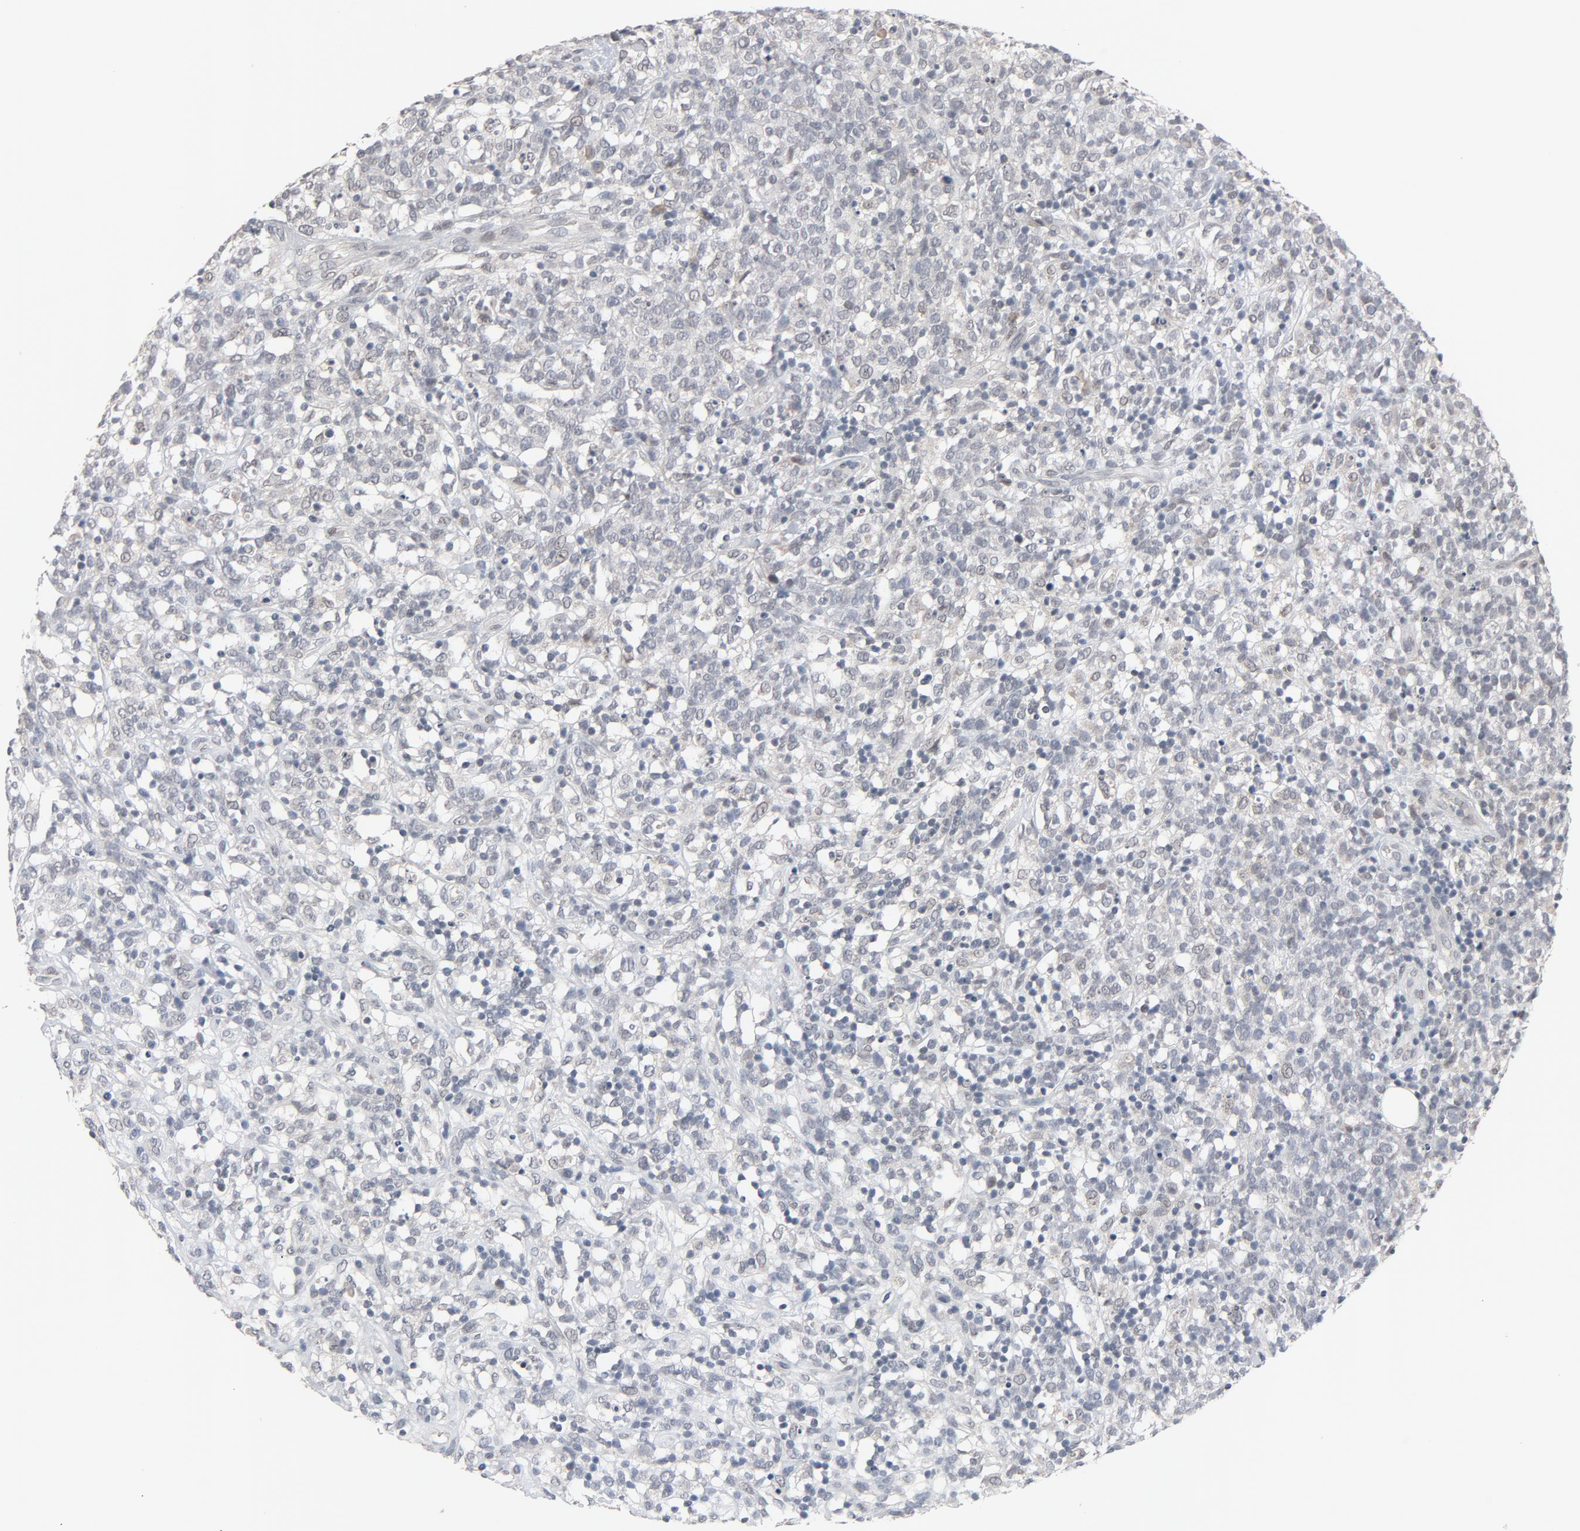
{"staining": {"intensity": "negative", "quantity": "none", "location": "none"}, "tissue": "lymphoma", "cell_type": "Tumor cells", "image_type": "cancer", "snomed": [{"axis": "morphology", "description": "Malignant lymphoma, non-Hodgkin's type, High grade"}, {"axis": "topography", "description": "Lymph node"}], "caption": "Immunohistochemistry (IHC) micrograph of human lymphoma stained for a protein (brown), which displays no staining in tumor cells. Nuclei are stained in blue.", "gene": "MT3", "patient": {"sex": "female", "age": 73}}